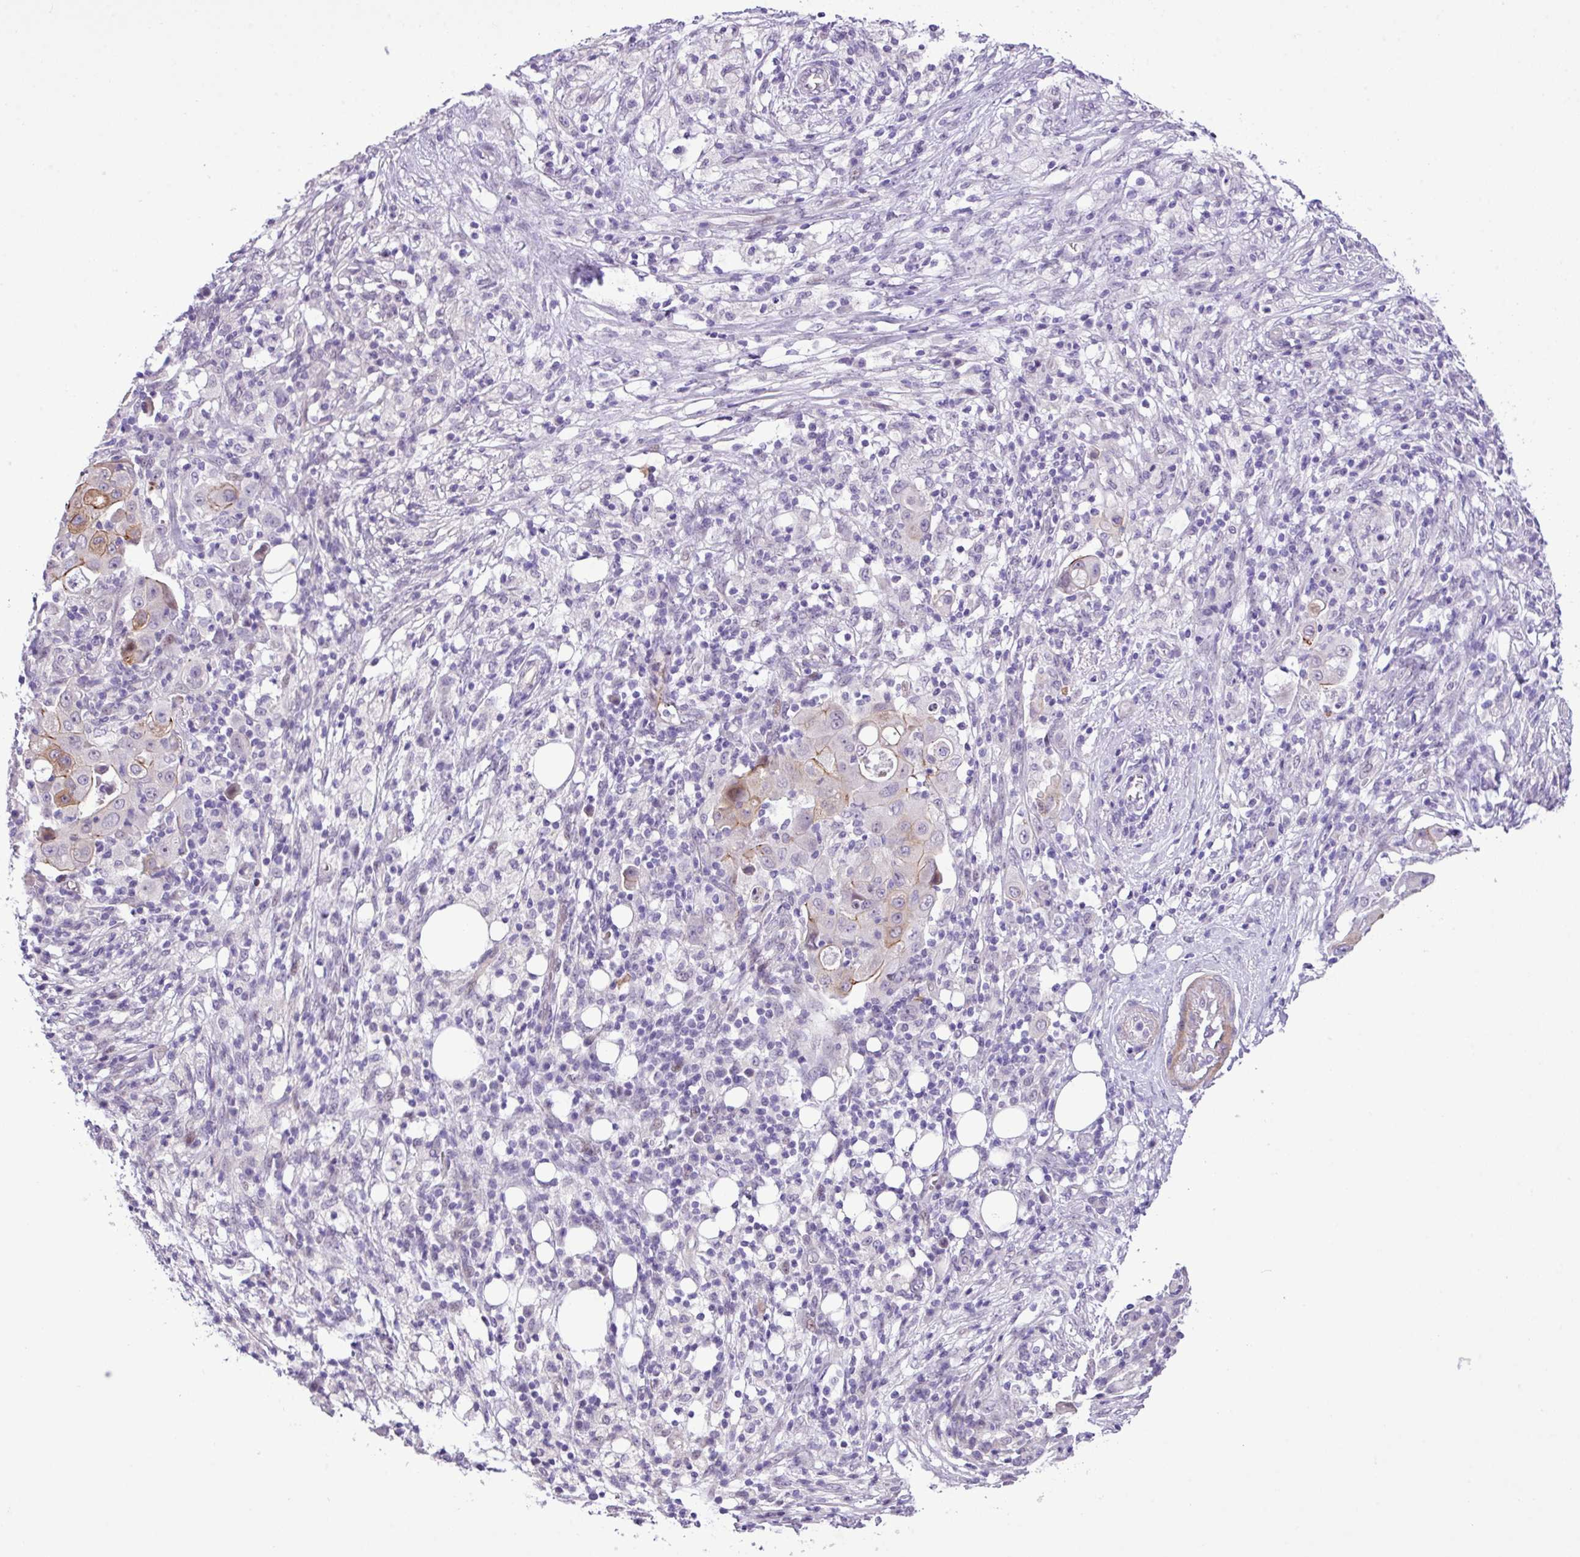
{"staining": {"intensity": "moderate", "quantity": "<25%", "location": "cytoplasmic/membranous"}, "tissue": "ovarian cancer", "cell_type": "Tumor cells", "image_type": "cancer", "snomed": [{"axis": "morphology", "description": "Carcinoma, endometroid"}, {"axis": "topography", "description": "Ovary"}], "caption": "A brown stain highlights moderate cytoplasmic/membranous staining of a protein in human ovarian cancer tumor cells. Using DAB (brown) and hematoxylin (blue) stains, captured at high magnification using brightfield microscopy.", "gene": "YLPM1", "patient": {"sex": "female", "age": 42}}